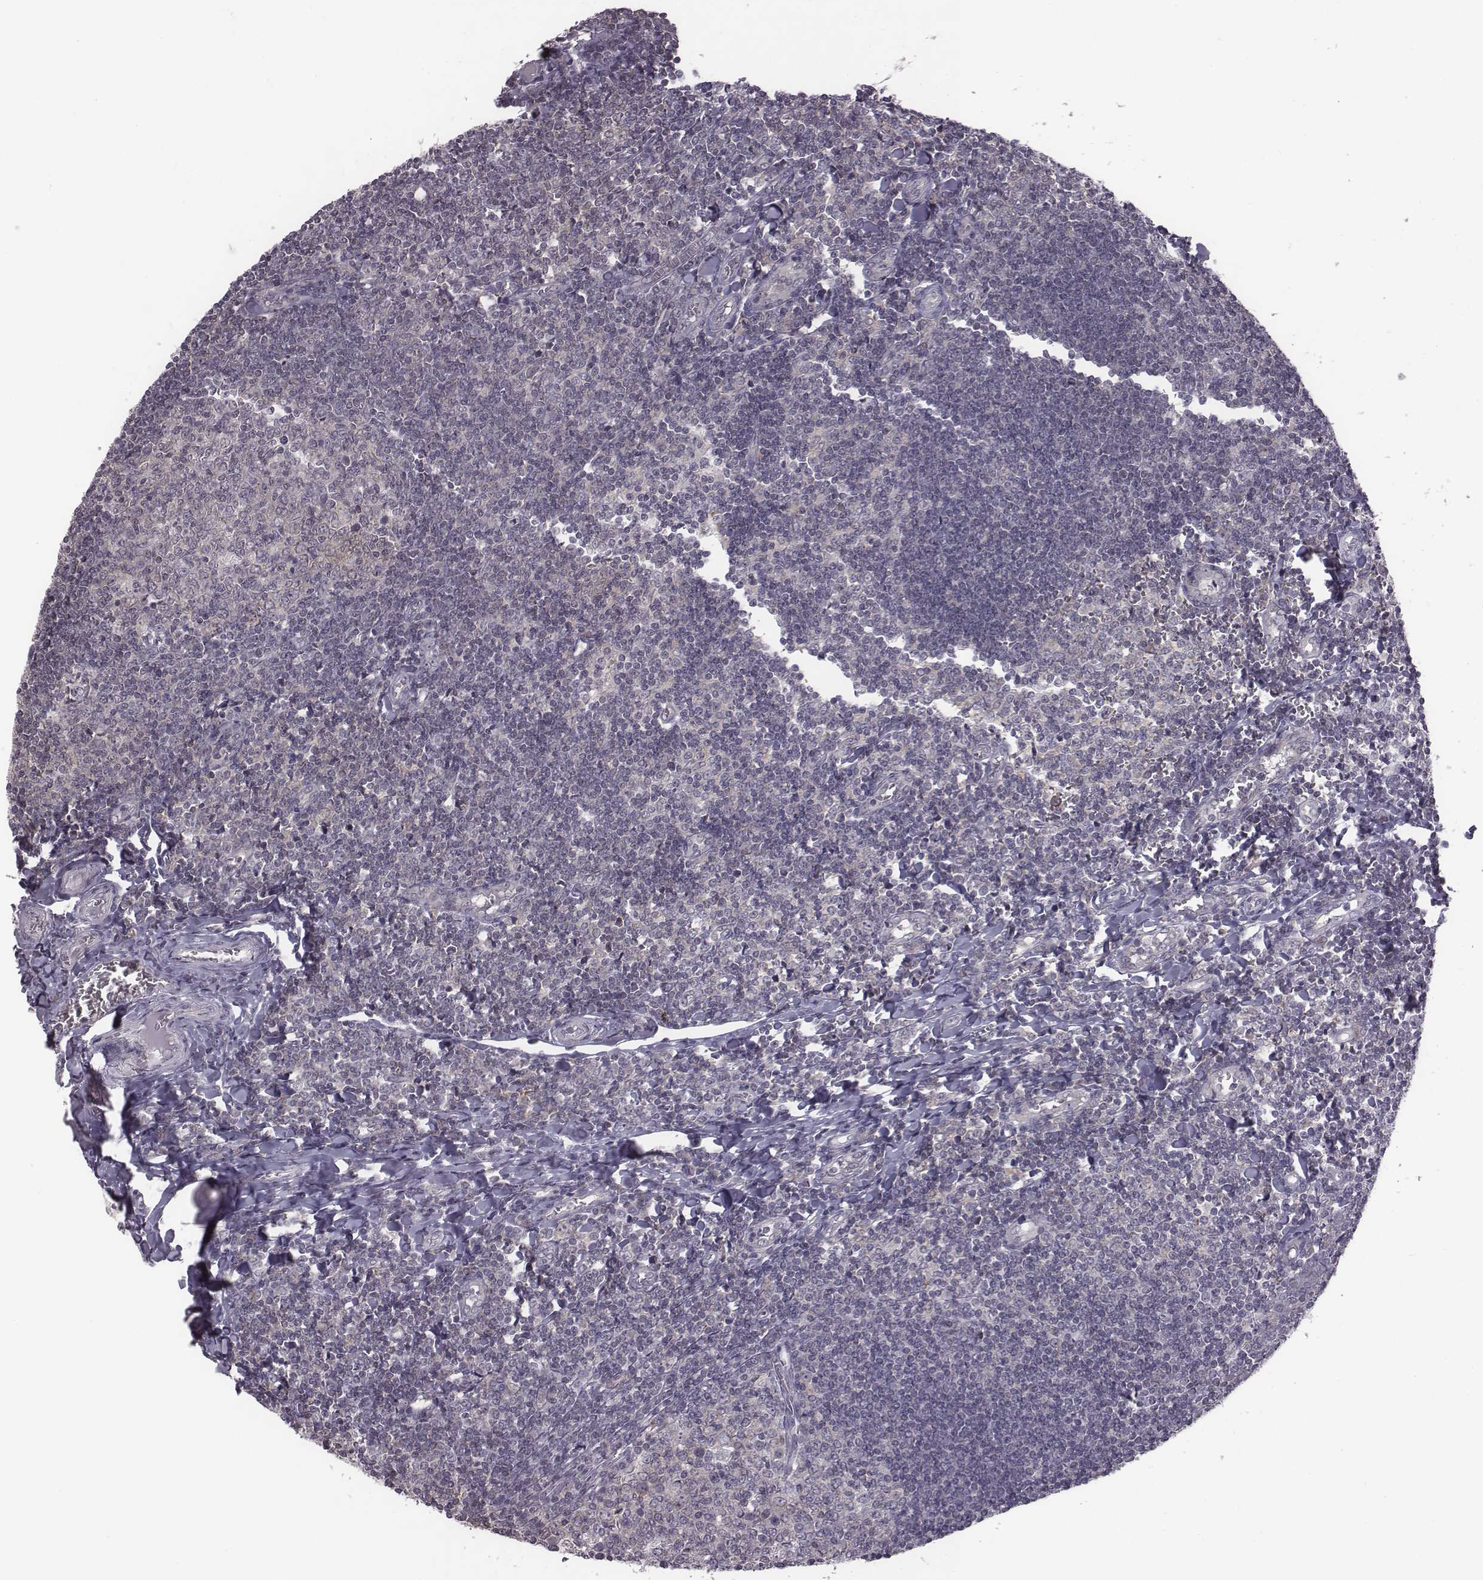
{"staining": {"intensity": "negative", "quantity": "none", "location": "none"}, "tissue": "tonsil", "cell_type": "Germinal center cells", "image_type": "normal", "snomed": [{"axis": "morphology", "description": "Normal tissue, NOS"}, {"axis": "topography", "description": "Tonsil"}], "caption": "The histopathology image demonstrates no significant expression in germinal center cells of tonsil. The staining is performed using DAB brown chromogen with nuclei counter-stained in using hematoxylin.", "gene": "BICDL1", "patient": {"sex": "female", "age": 12}}